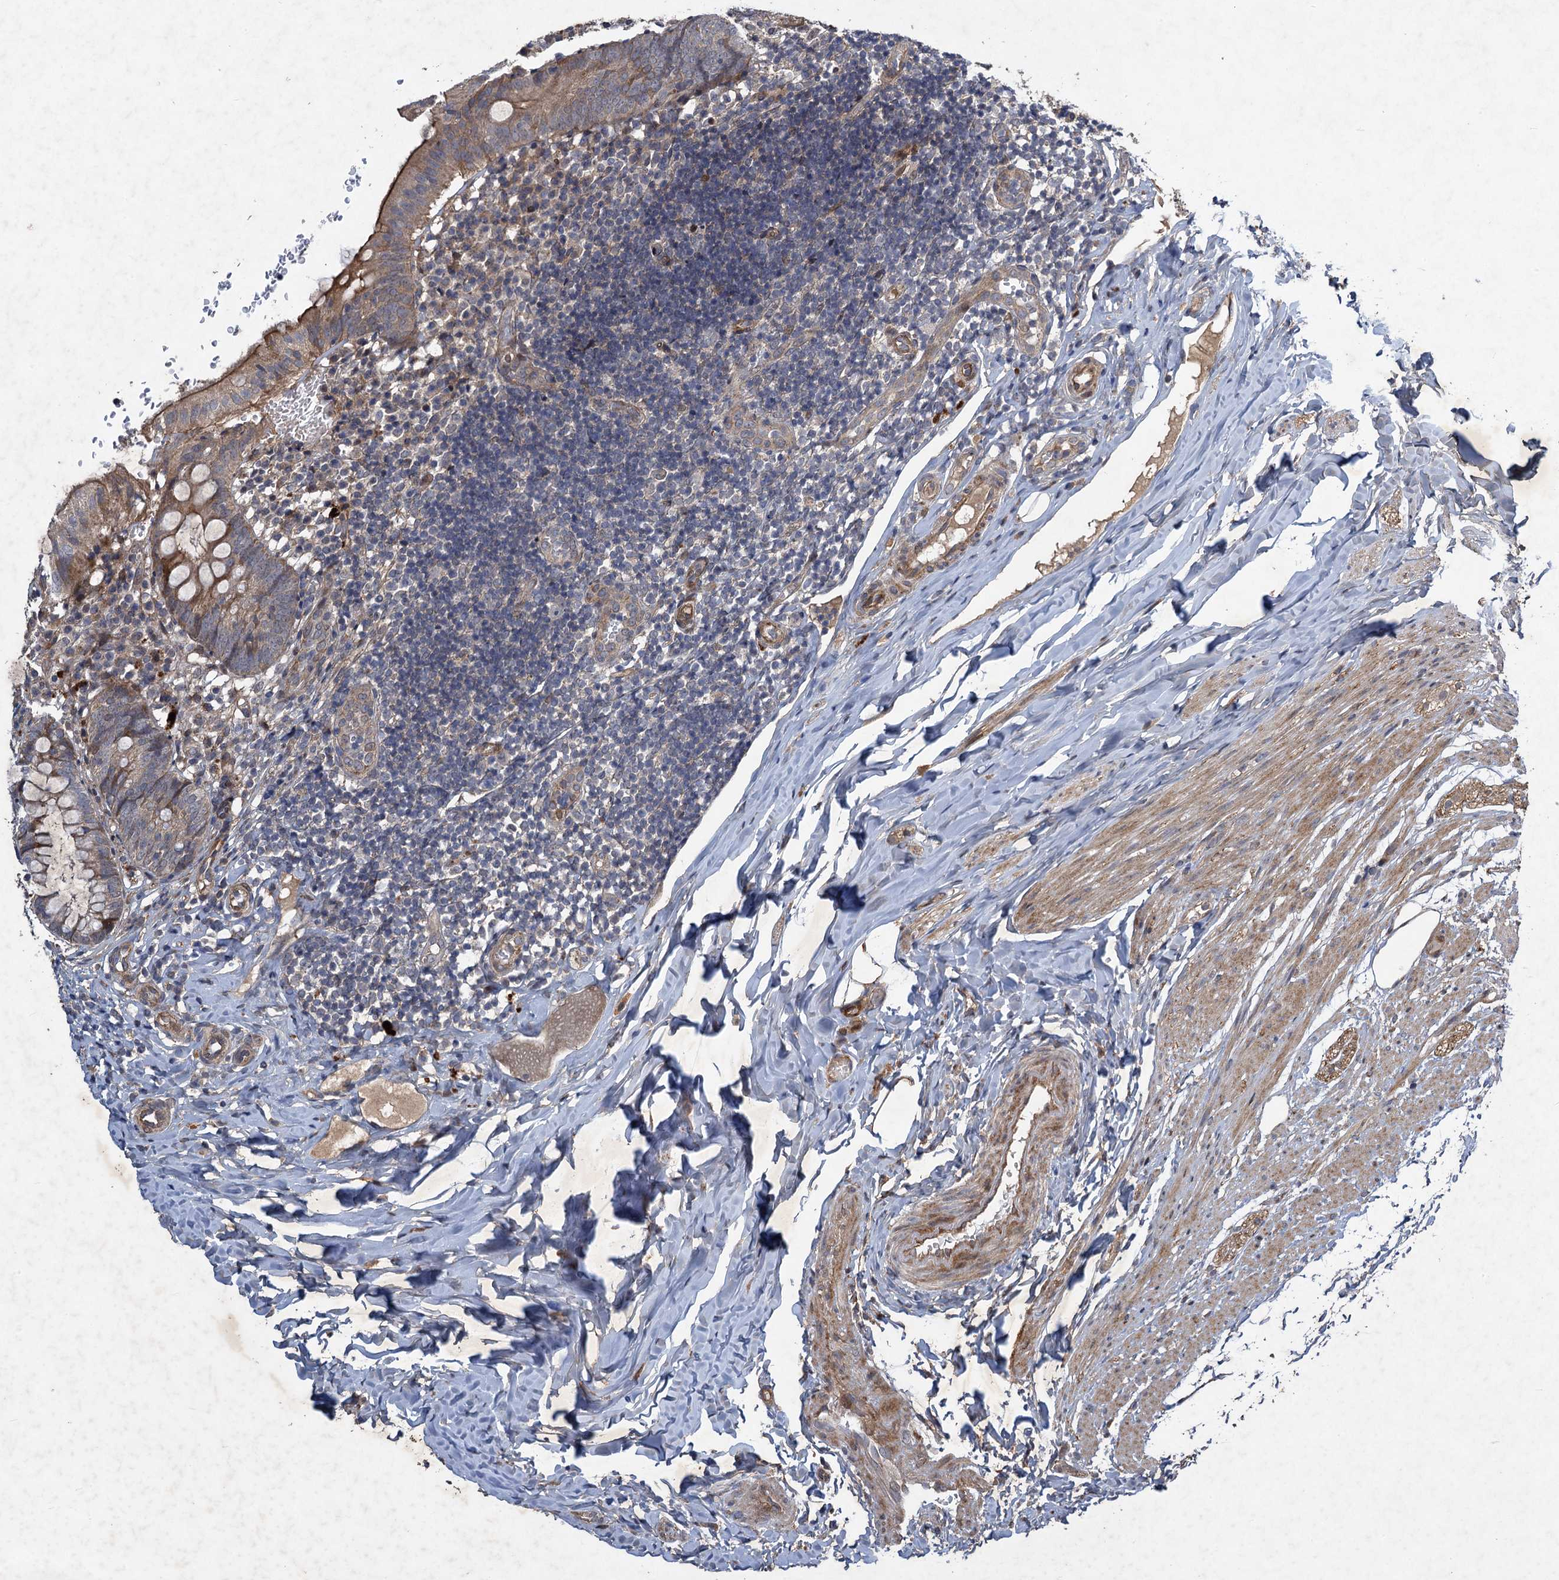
{"staining": {"intensity": "moderate", "quantity": "25%-75%", "location": "cytoplasmic/membranous"}, "tissue": "appendix", "cell_type": "Glandular cells", "image_type": "normal", "snomed": [{"axis": "morphology", "description": "Normal tissue, NOS"}, {"axis": "topography", "description": "Appendix"}], "caption": "Glandular cells demonstrate moderate cytoplasmic/membranous staining in approximately 25%-75% of cells in normal appendix. The protein is stained brown, and the nuclei are stained in blue (DAB IHC with brightfield microscopy, high magnification).", "gene": "NUDT22", "patient": {"sex": "male", "age": 8}}